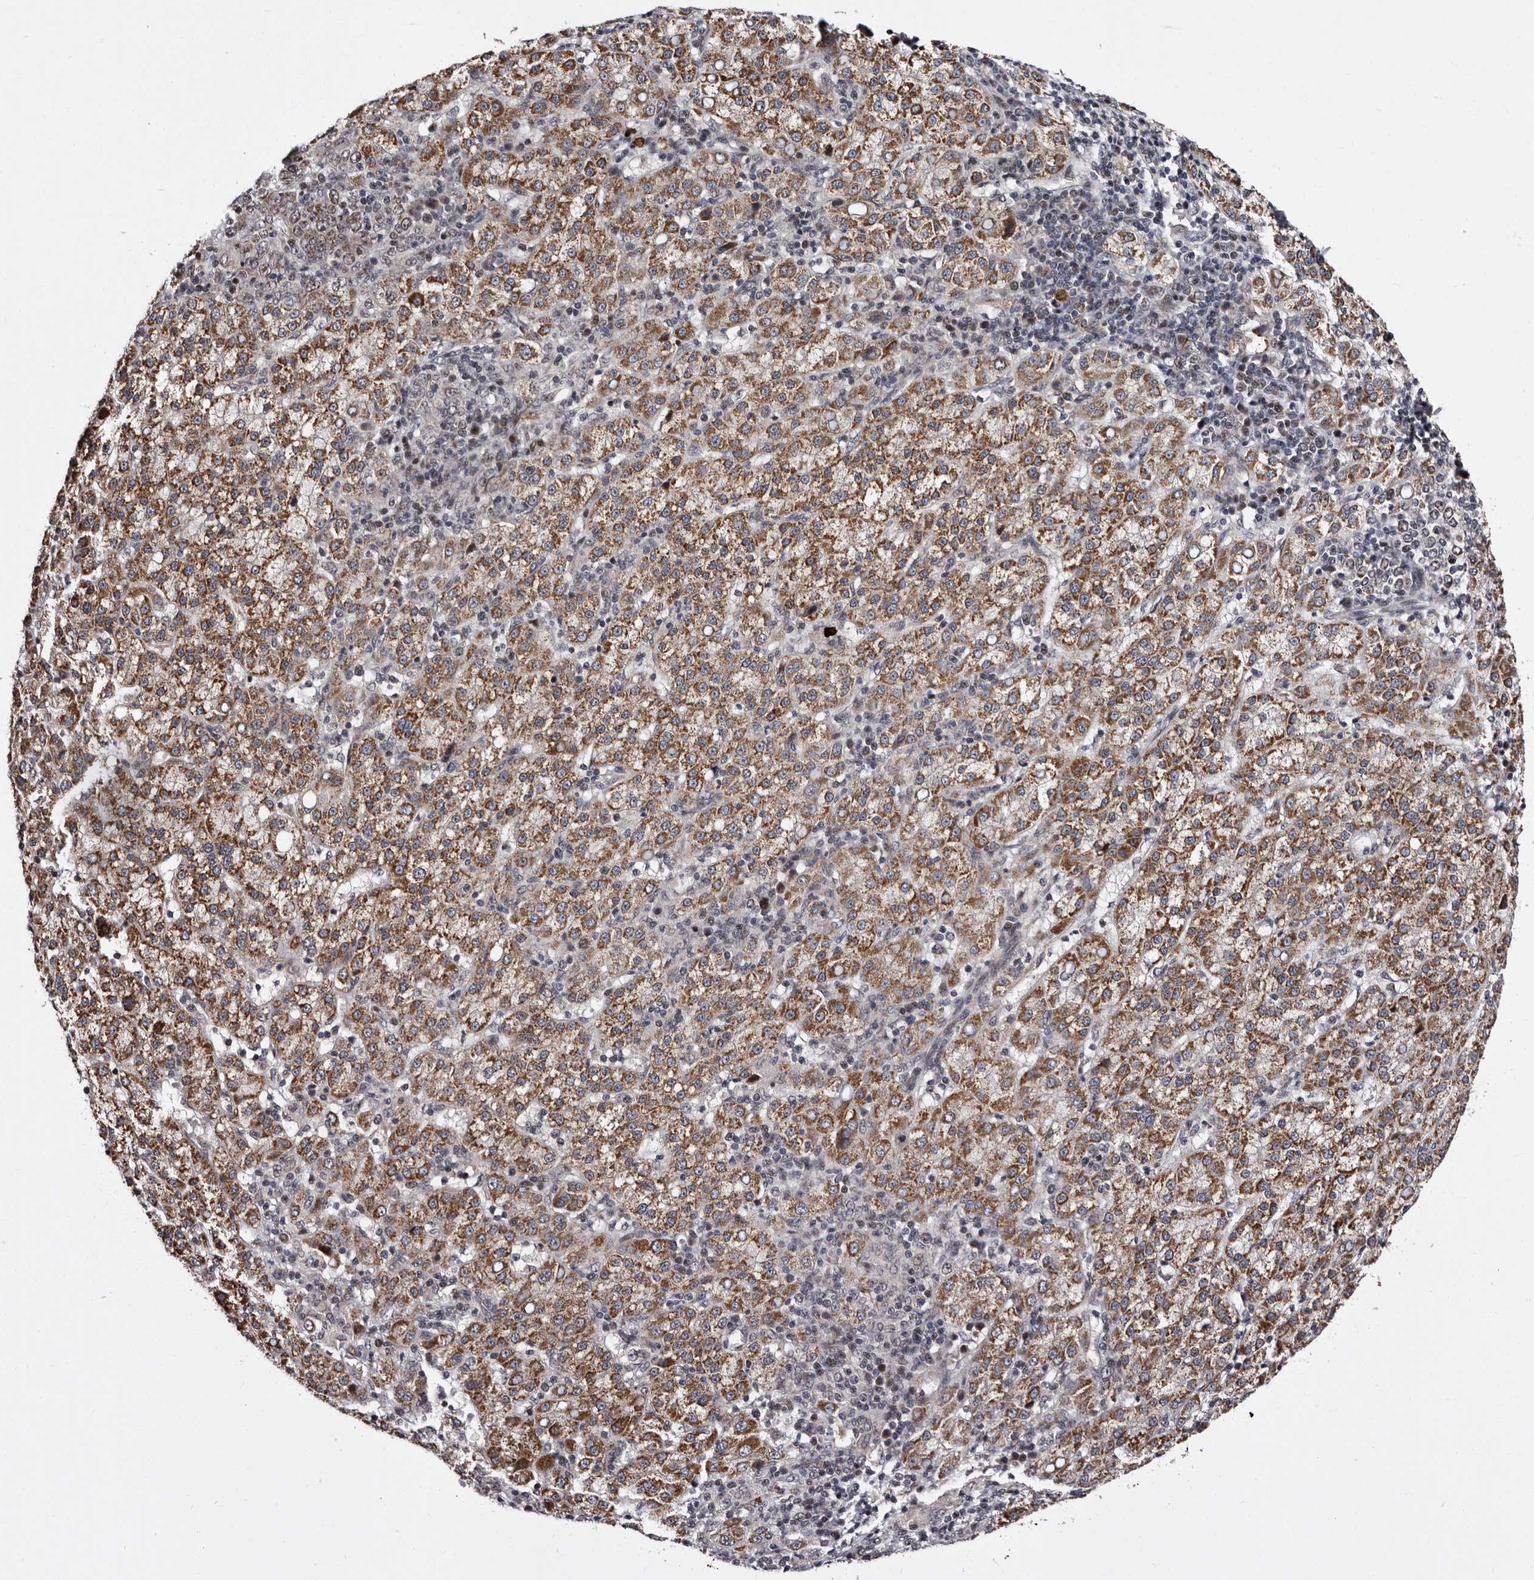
{"staining": {"intensity": "moderate", "quantity": ">75%", "location": "cytoplasmic/membranous"}, "tissue": "liver cancer", "cell_type": "Tumor cells", "image_type": "cancer", "snomed": [{"axis": "morphology", "description": "Carcinoma, Hepatocellular, NOS"}, {"axis": "topography", "description": "Liver"}], "caption": "Protein expression analysis of hepatocellular carcinoma (liver) displays moderate cytoplasmic/membranous staining in approximately >75% of tumor cells.", "gene": "TNKS", "patient": {"sex": "female", "age": 58}}